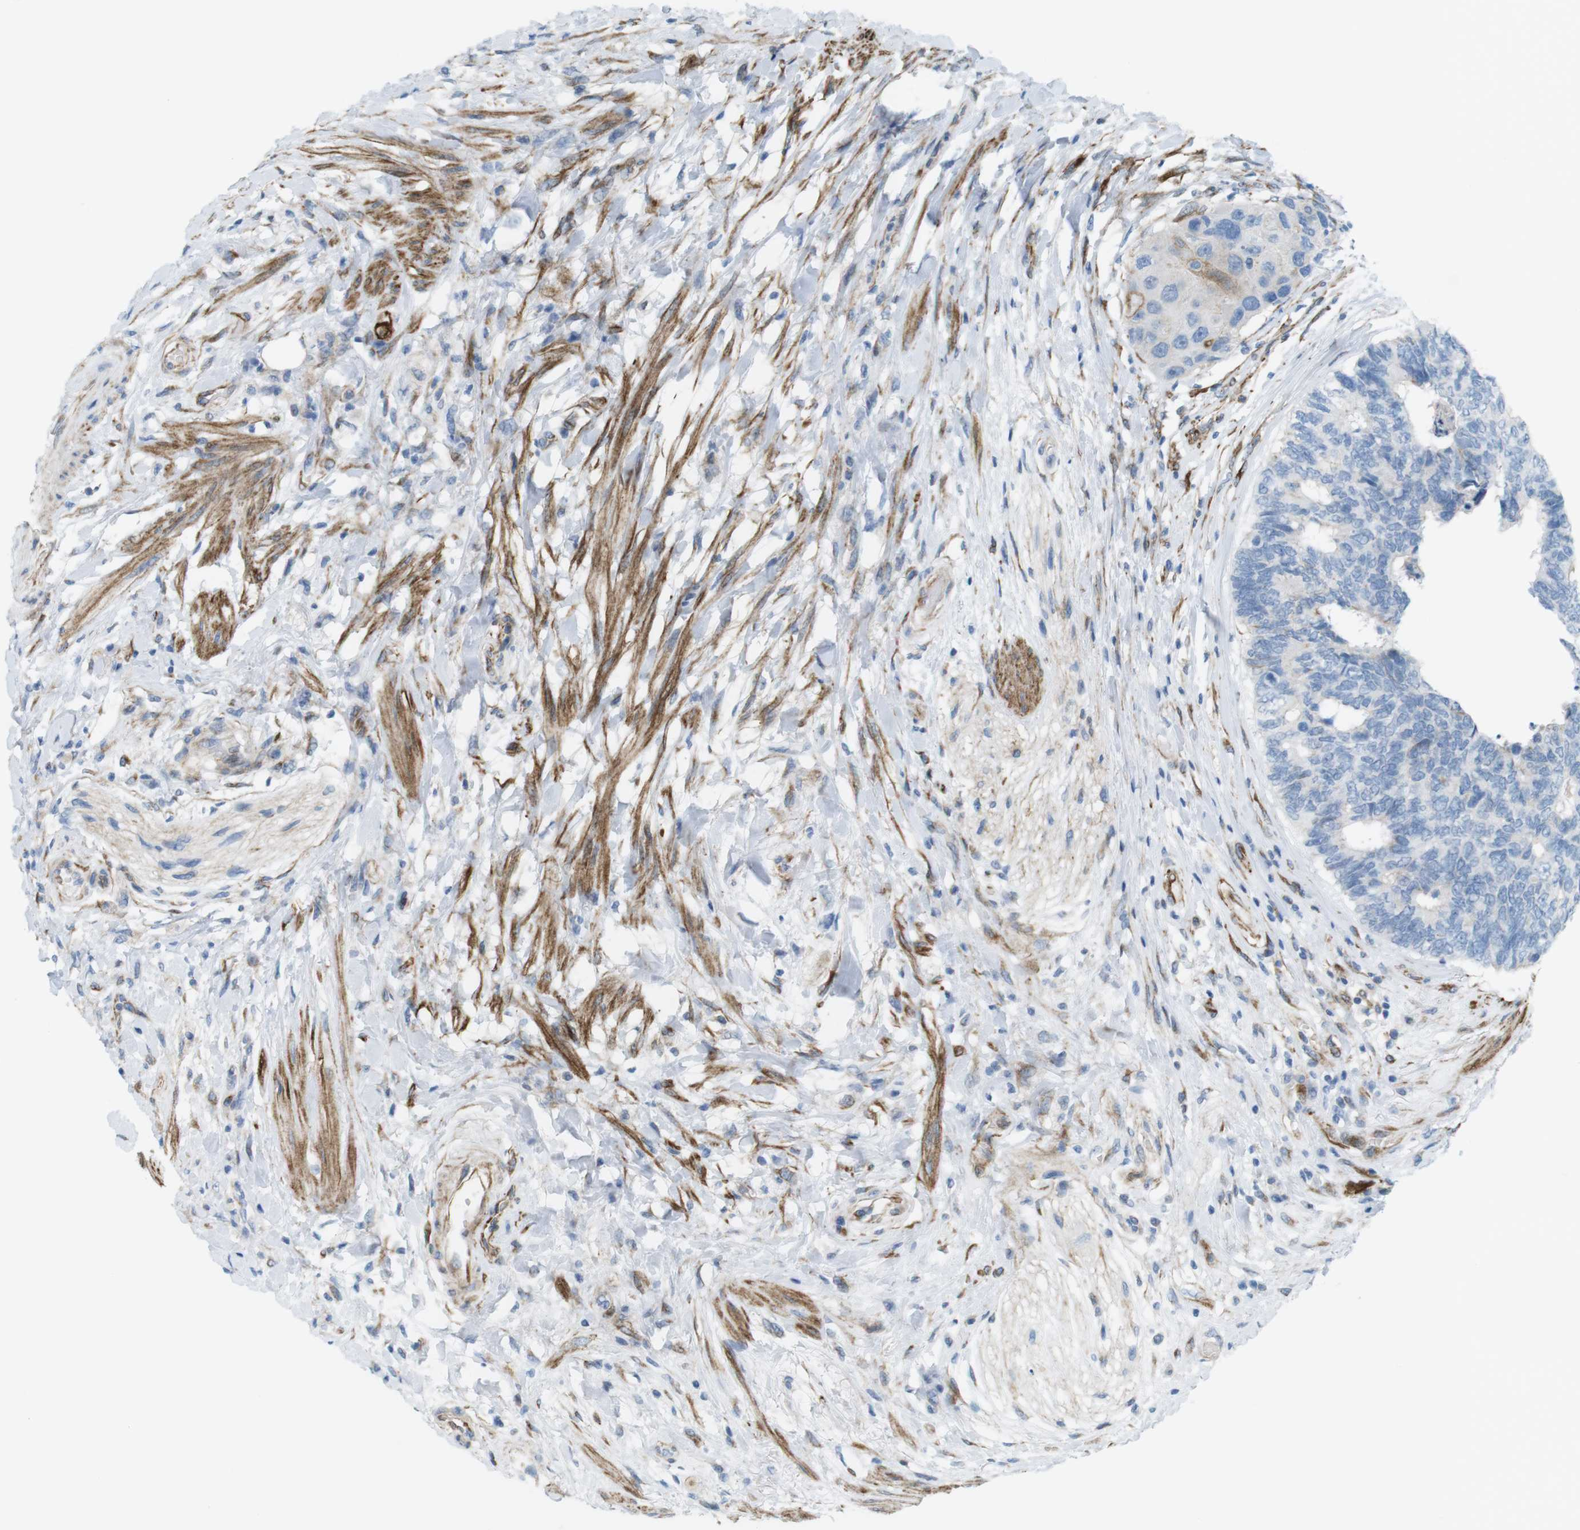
{"staining": {"intensity": "negative", "quantity": "none", "location": "none"}, "tissue": "colorectal cancer", "cell_type": "Tumor cells", "image_type": "cancer", "snomed": [{"axis": "morphology", "description": "Adenocarcinoma, NOS"}, {"axis": "topography", "description": "Rectum"}], "caption": "Tumor cells are negative for protein expression in human adenocarcinoma (colorectal).", "gene": "MYH9", "patient": {"sex": "male", "age": 51}}